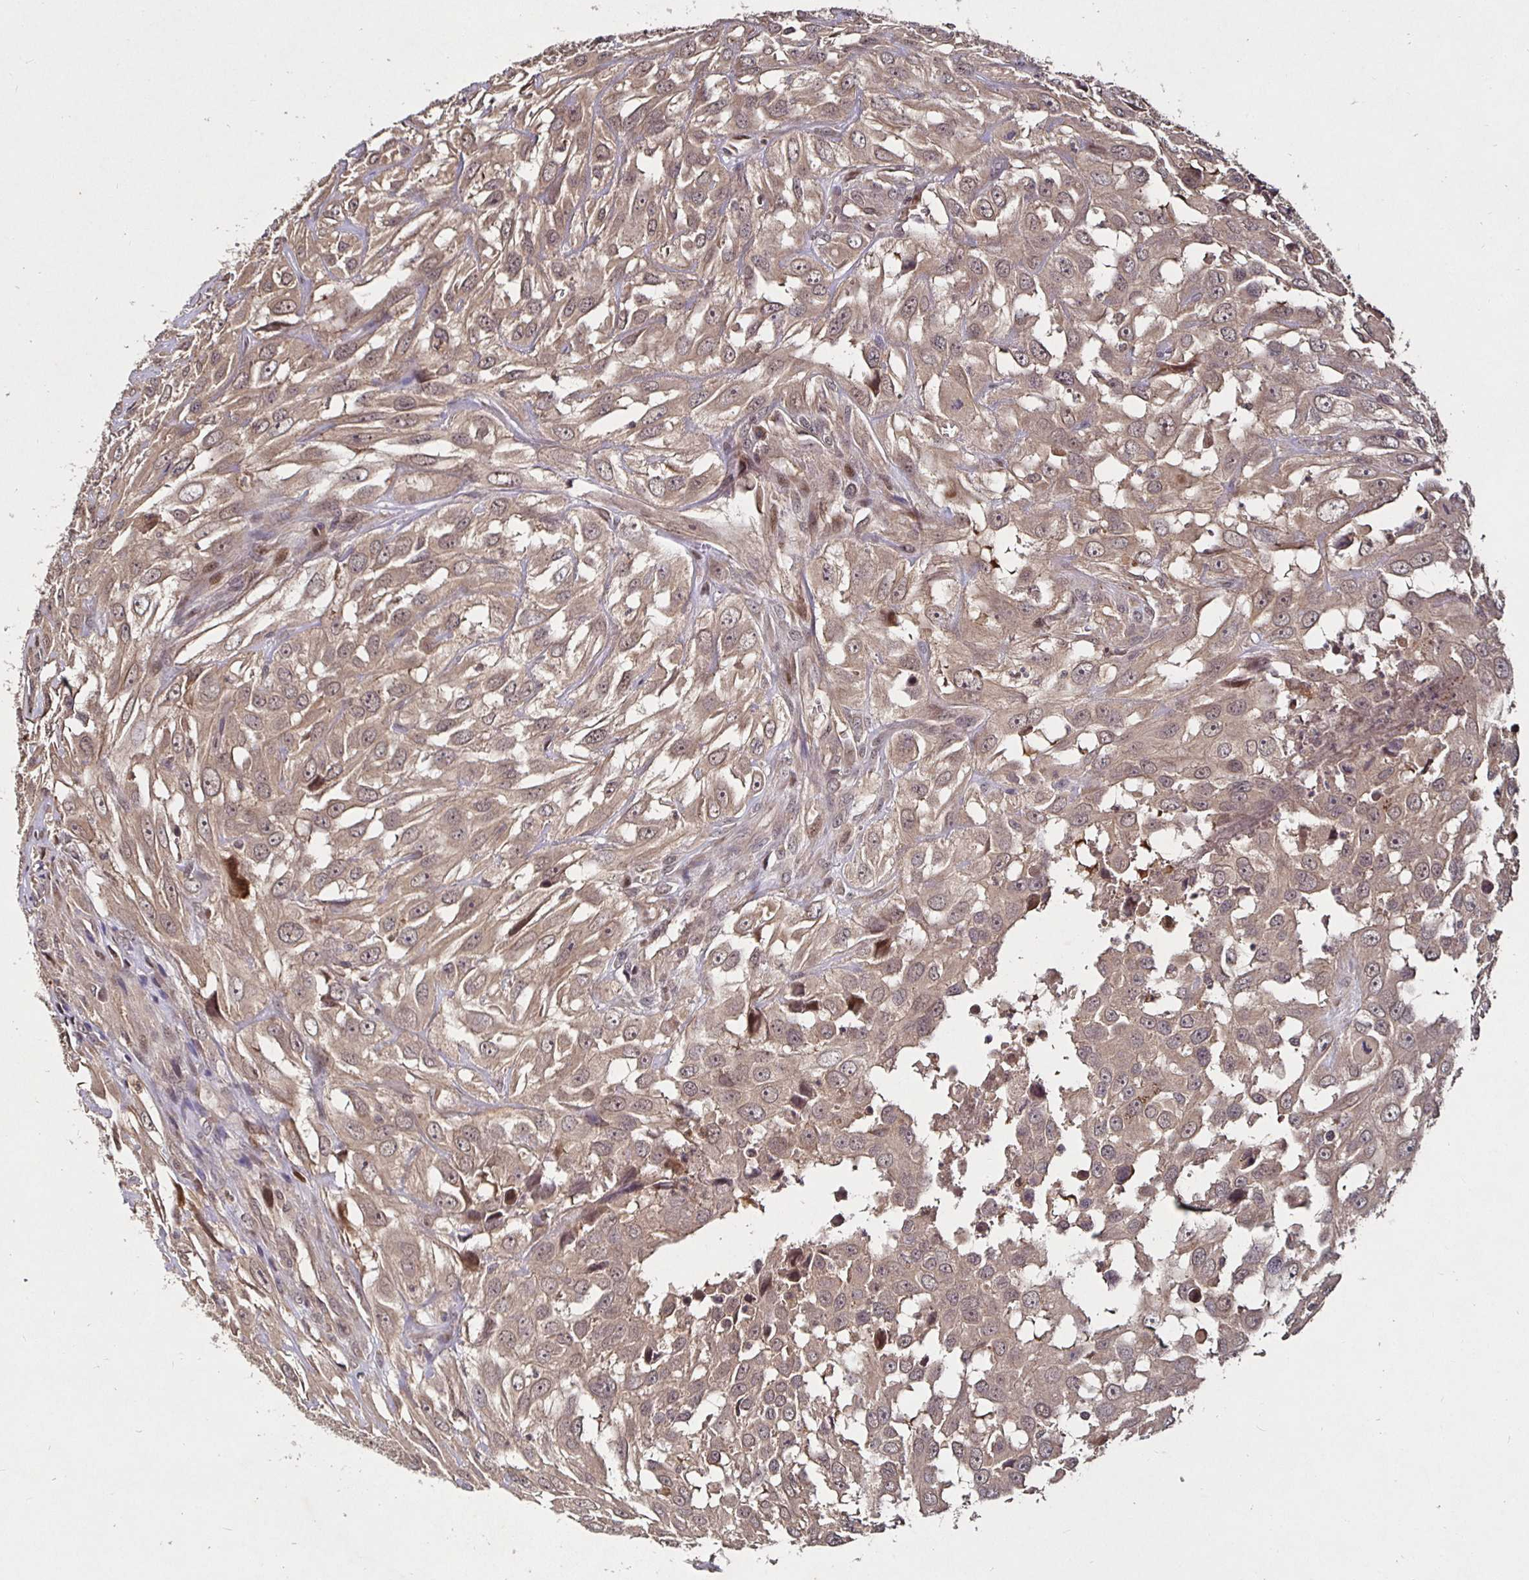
{"staining": {"intensity": "weak", "quantity": ">75%", "location": "cytoplasmic/membranous"}, "tissue": "urothelial cancer", "cell_type": "Tumor cells", "image_type": "cancer", "snomed": [{"axis": "morphology", "description": "Urothelial carcinoma, High grade"}, {"axis": "topography", "description": "Urinary bladder"}], "caption": "Urothelial cancer tissue shows weak cytoplasmic/membranous staining in about >75% of tumor cells (Brightfield microscopy of DAB IHC at high magnification).", "gene": "SMYD3", "patient": {"sex": "male", "age": 67}}